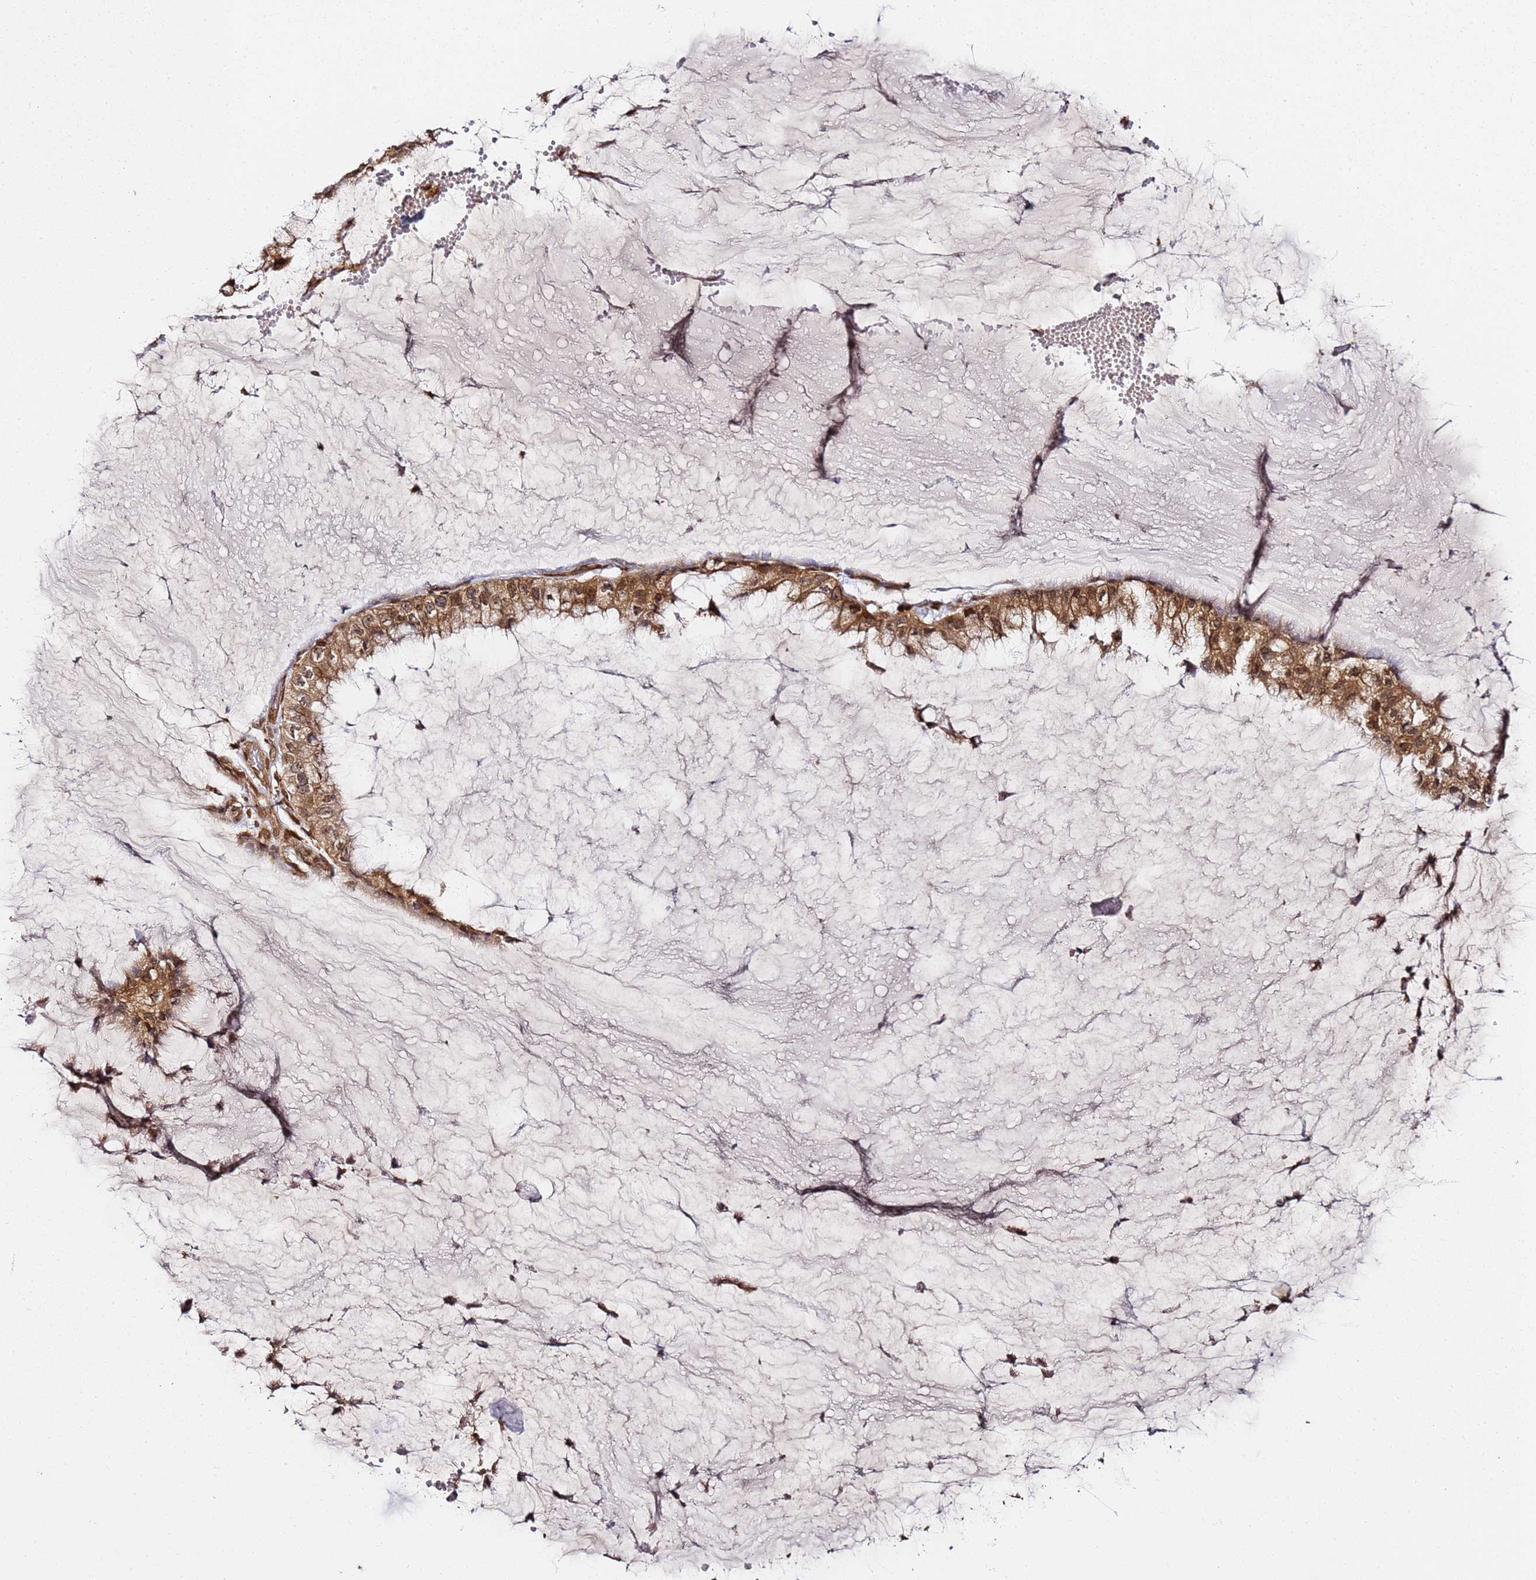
{"staining": {"intensity": "moderate", "quantity": ">75%", "location": "cytoplasmic/membranous,nuclear"}, "tissue": "ovarian cancer", "cell_type": "Tumor cells", "image_type": "cancer", "snomed": [{"axis": "morphology", "description": "Cystadenocarcinoma, mucinous, NOS"}, {"axis": "topography", "description": "Ovary"}], "caption": "This micrograph demonstrates IHC staining of mucinous cystadenocarcinoma (ovarian), with medium moderate cytoplasmic/membranous and nuclear staining in approximately >75% of tumor cells.", "gene": "PRKAB2", "patient": {"sex": "female", "age": 39}}